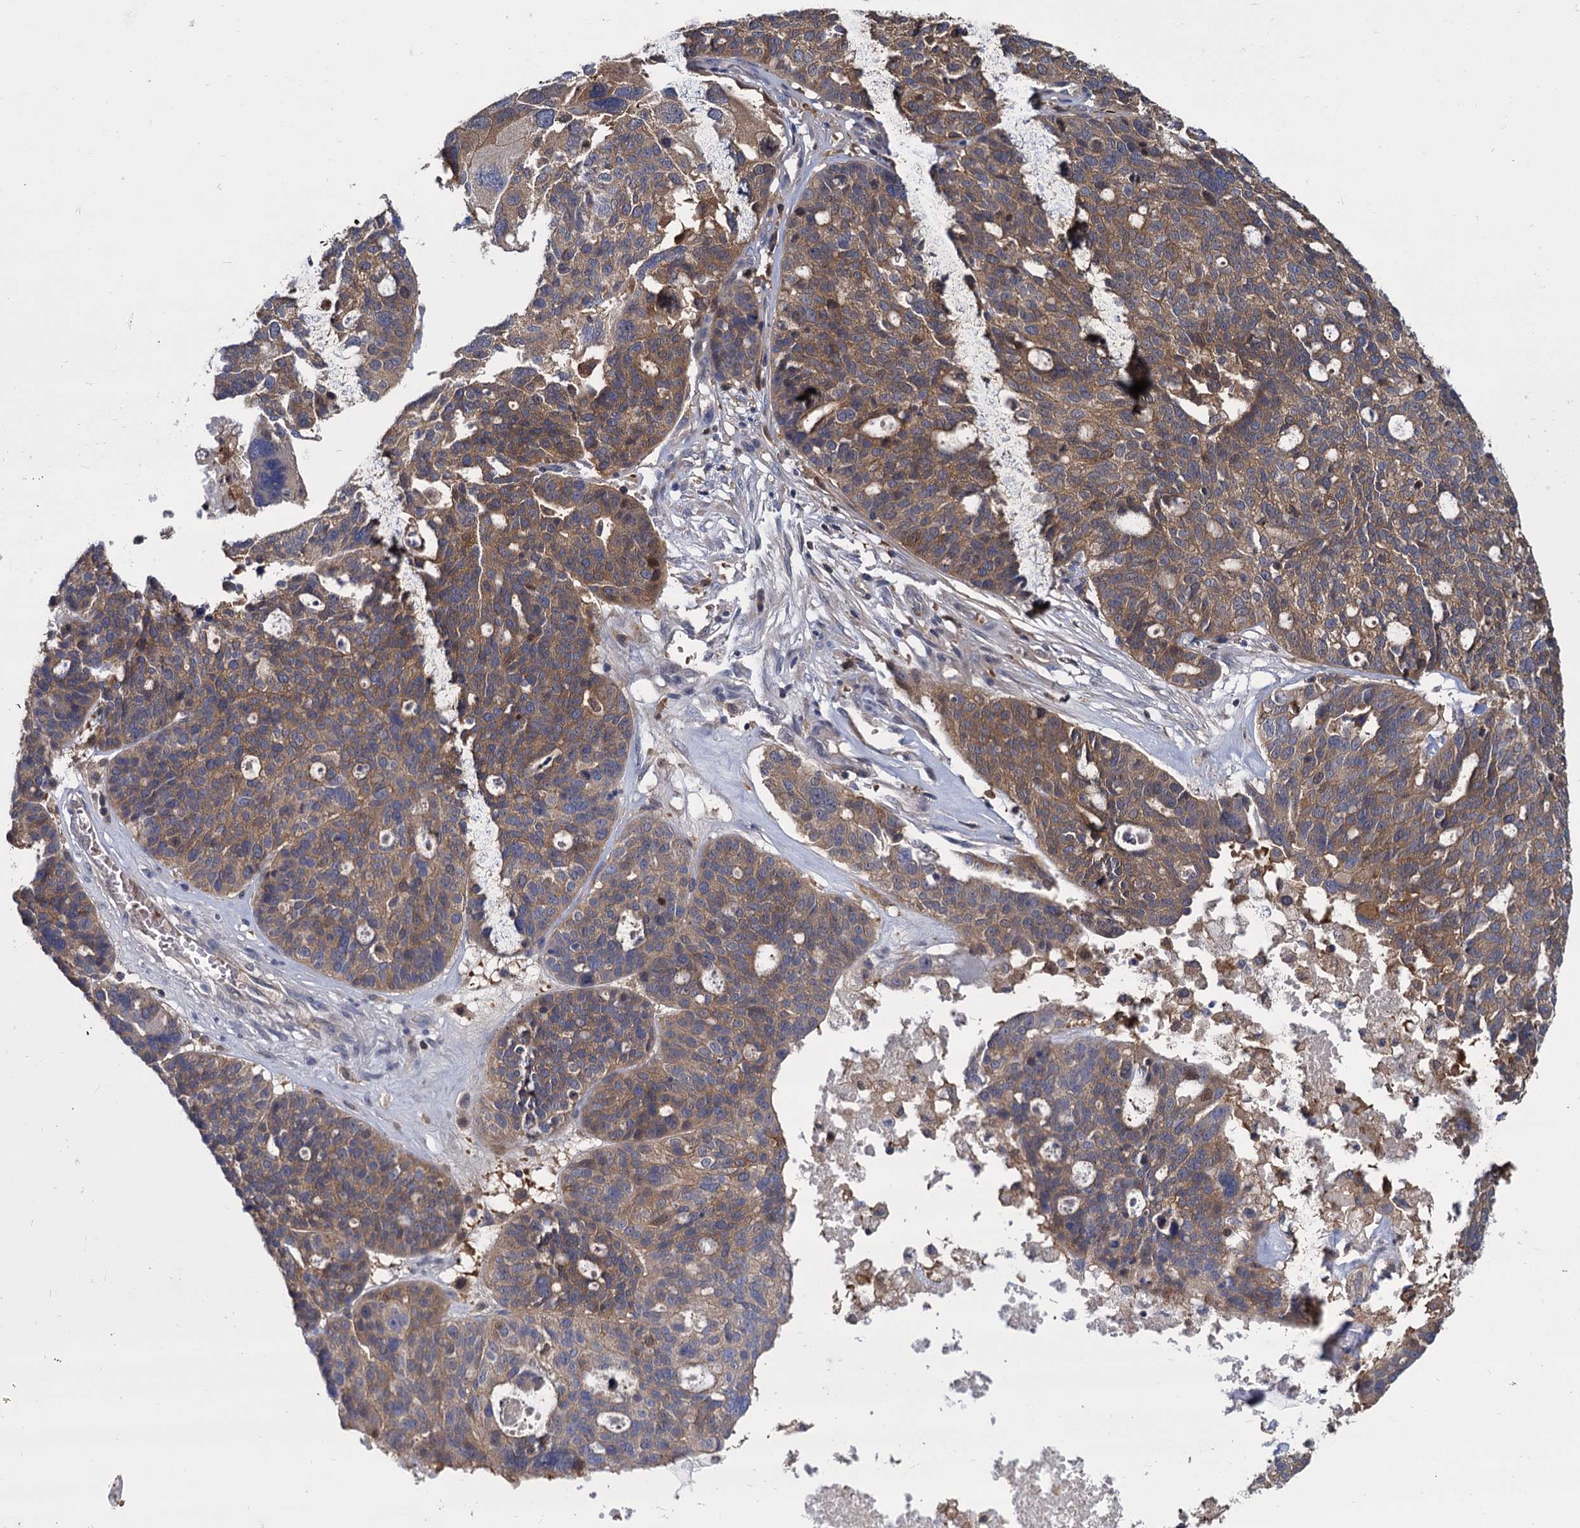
{"staining": {"intensity": "moderate", "quantity": ">75%", "location": "cytoplasmic/membranous"}, "tissue": "ovarian cancer", "cell_type": "Tumor cells", "image_type": "cancer", "snomed": [{"axis": "morphology", "description": "Cystadenocarcinoma, serous, NOS"}, {"axis": "topography", "description": "Ovary"}], "caption": "Immunohistochemical staining of serous cystadenocarcinoma (ovarian) displays medium levels of moderate cytoplasmic/membranous protein positivity in about >75% of tumor cells. Immunohistochemistry stains the protein of interest in brown and the nuclei are stained blue.", "gene": "GCLC", "patient": {"sex": "female", "age": 59}}